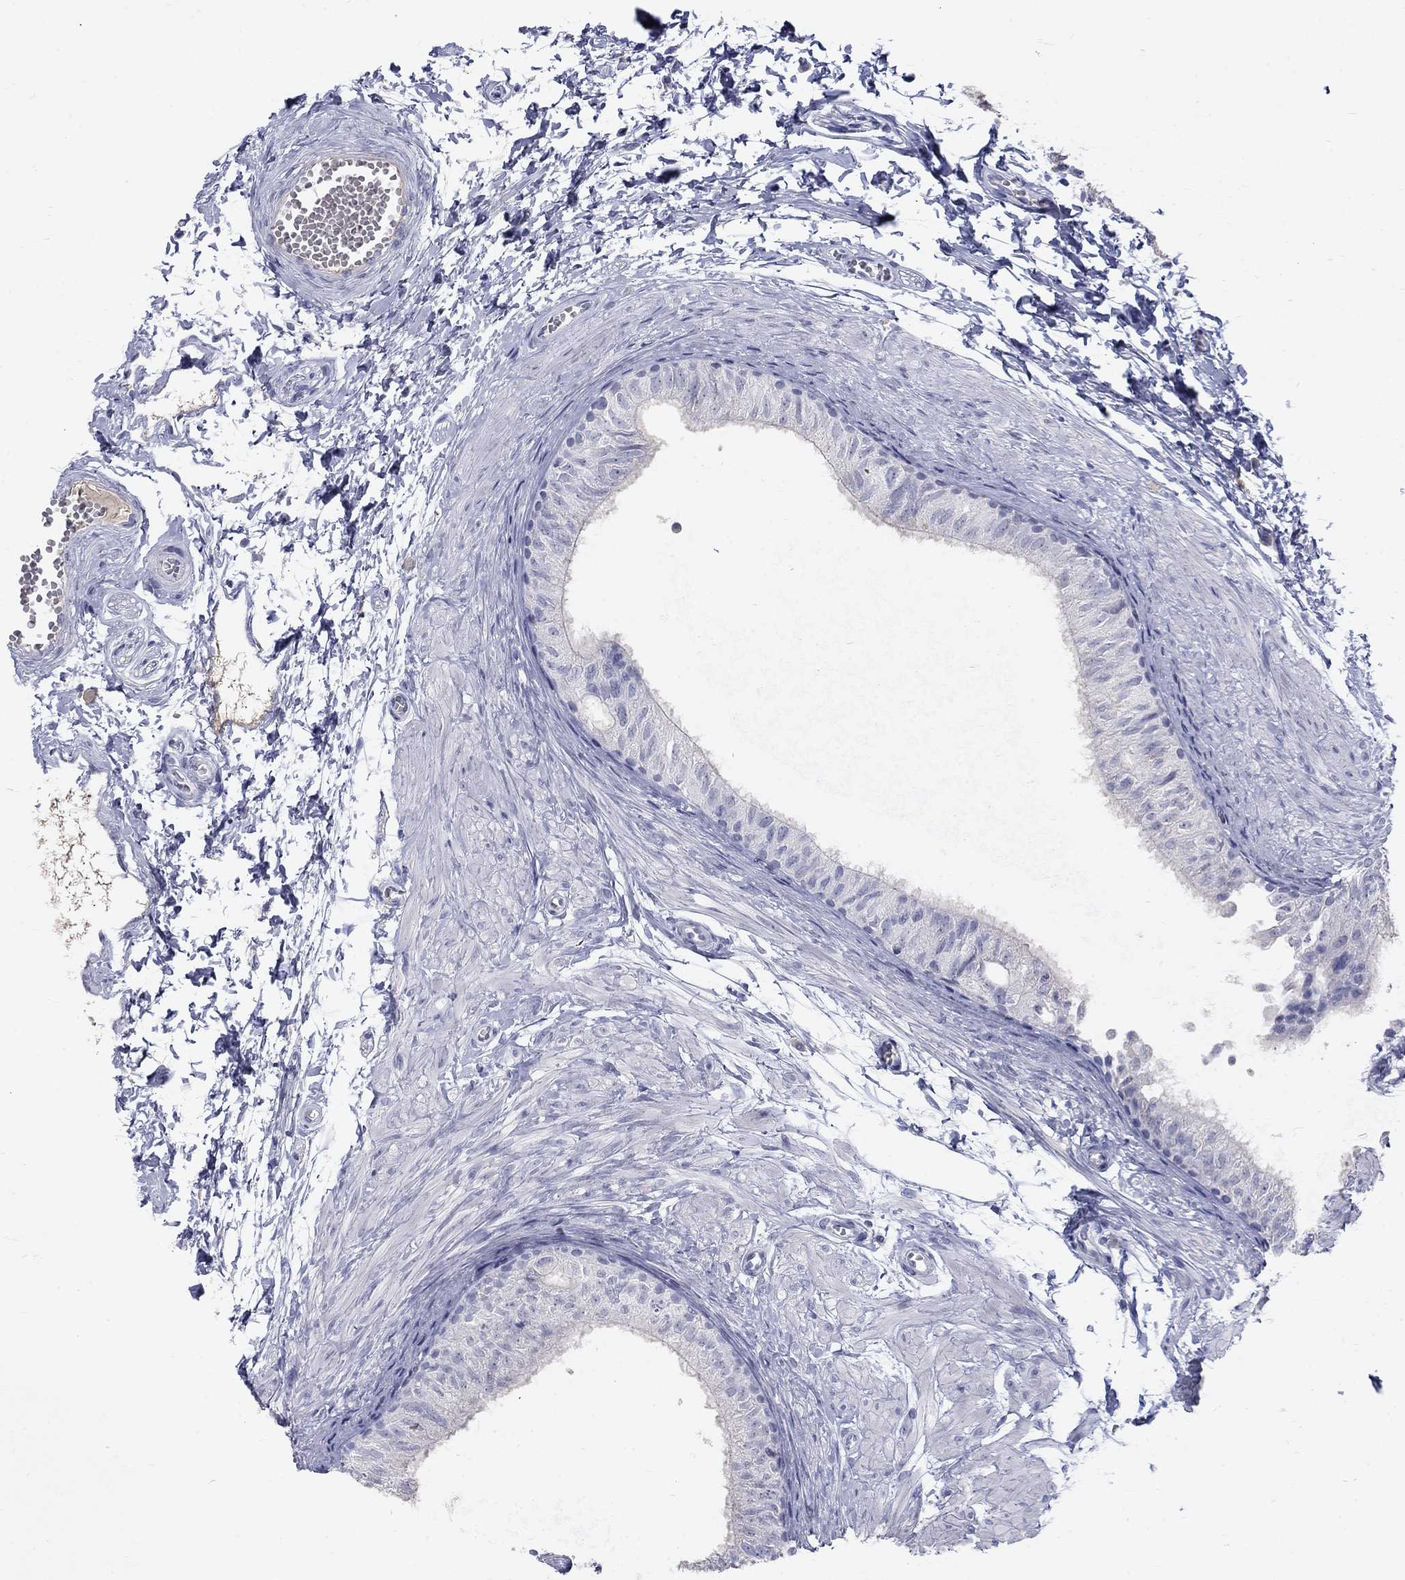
{"staining": {"intensity": "negative", "quantity": "none", "location": "none"}, "tissue": "epididymis", "cell_type": "Glandular cells", "image_type": "normal", "snomed": [{"axis": "morphology", "description": "Normal tissue, NOS"}, {"axis": "topography", "description": "Epididymis"}], "caption": "The image exhibits no significant staining in glandular cells of epididymis. Brightfield microscopy of IHC stained with DAB (3,3'-diaminobenzidine) (brown) and hematoxylin (blue), captured at high magnification.", "gene": "PTH1R", "patient": {"sex": "male", "age": 22}}